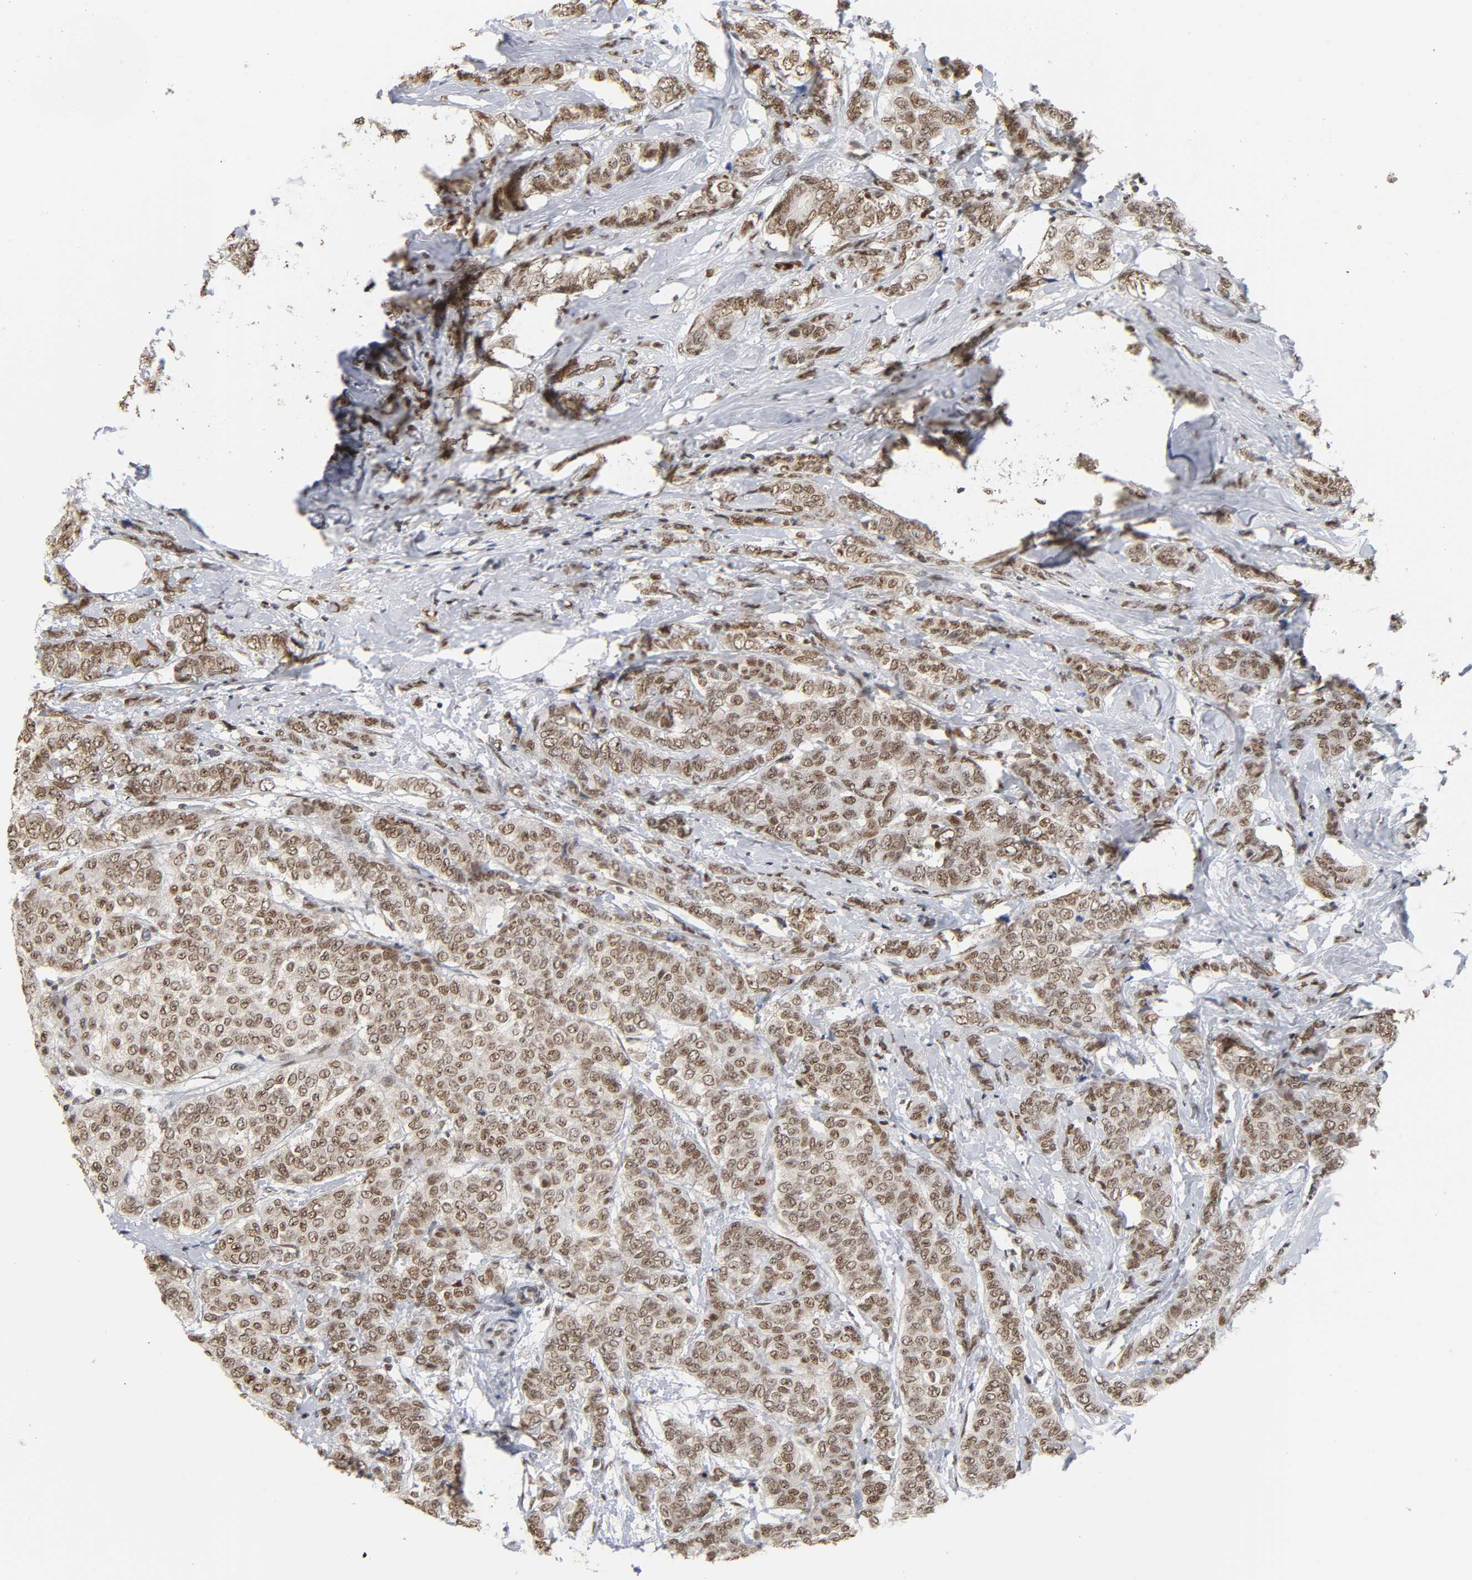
{"staining": {"intensity": "moderate", "quantity": ">75%", "location": "nuclear"}, "tissue": "breast cancer", "cell_type": "Tumor cells", "image_type": "cancer", "snomed": [{"axis": "morphology", "description": "Lobular carcinoma"}, {"axis": "topography", "description": "Breast"}], "caption": "This is a micrograph of immunohistochemistry (IHC) staining of breast cancer, which shows moderate positivity in the nuclear of tumor cells.", "gene": "SUMO1", "patient": {"sex": "female", "age": 60}}